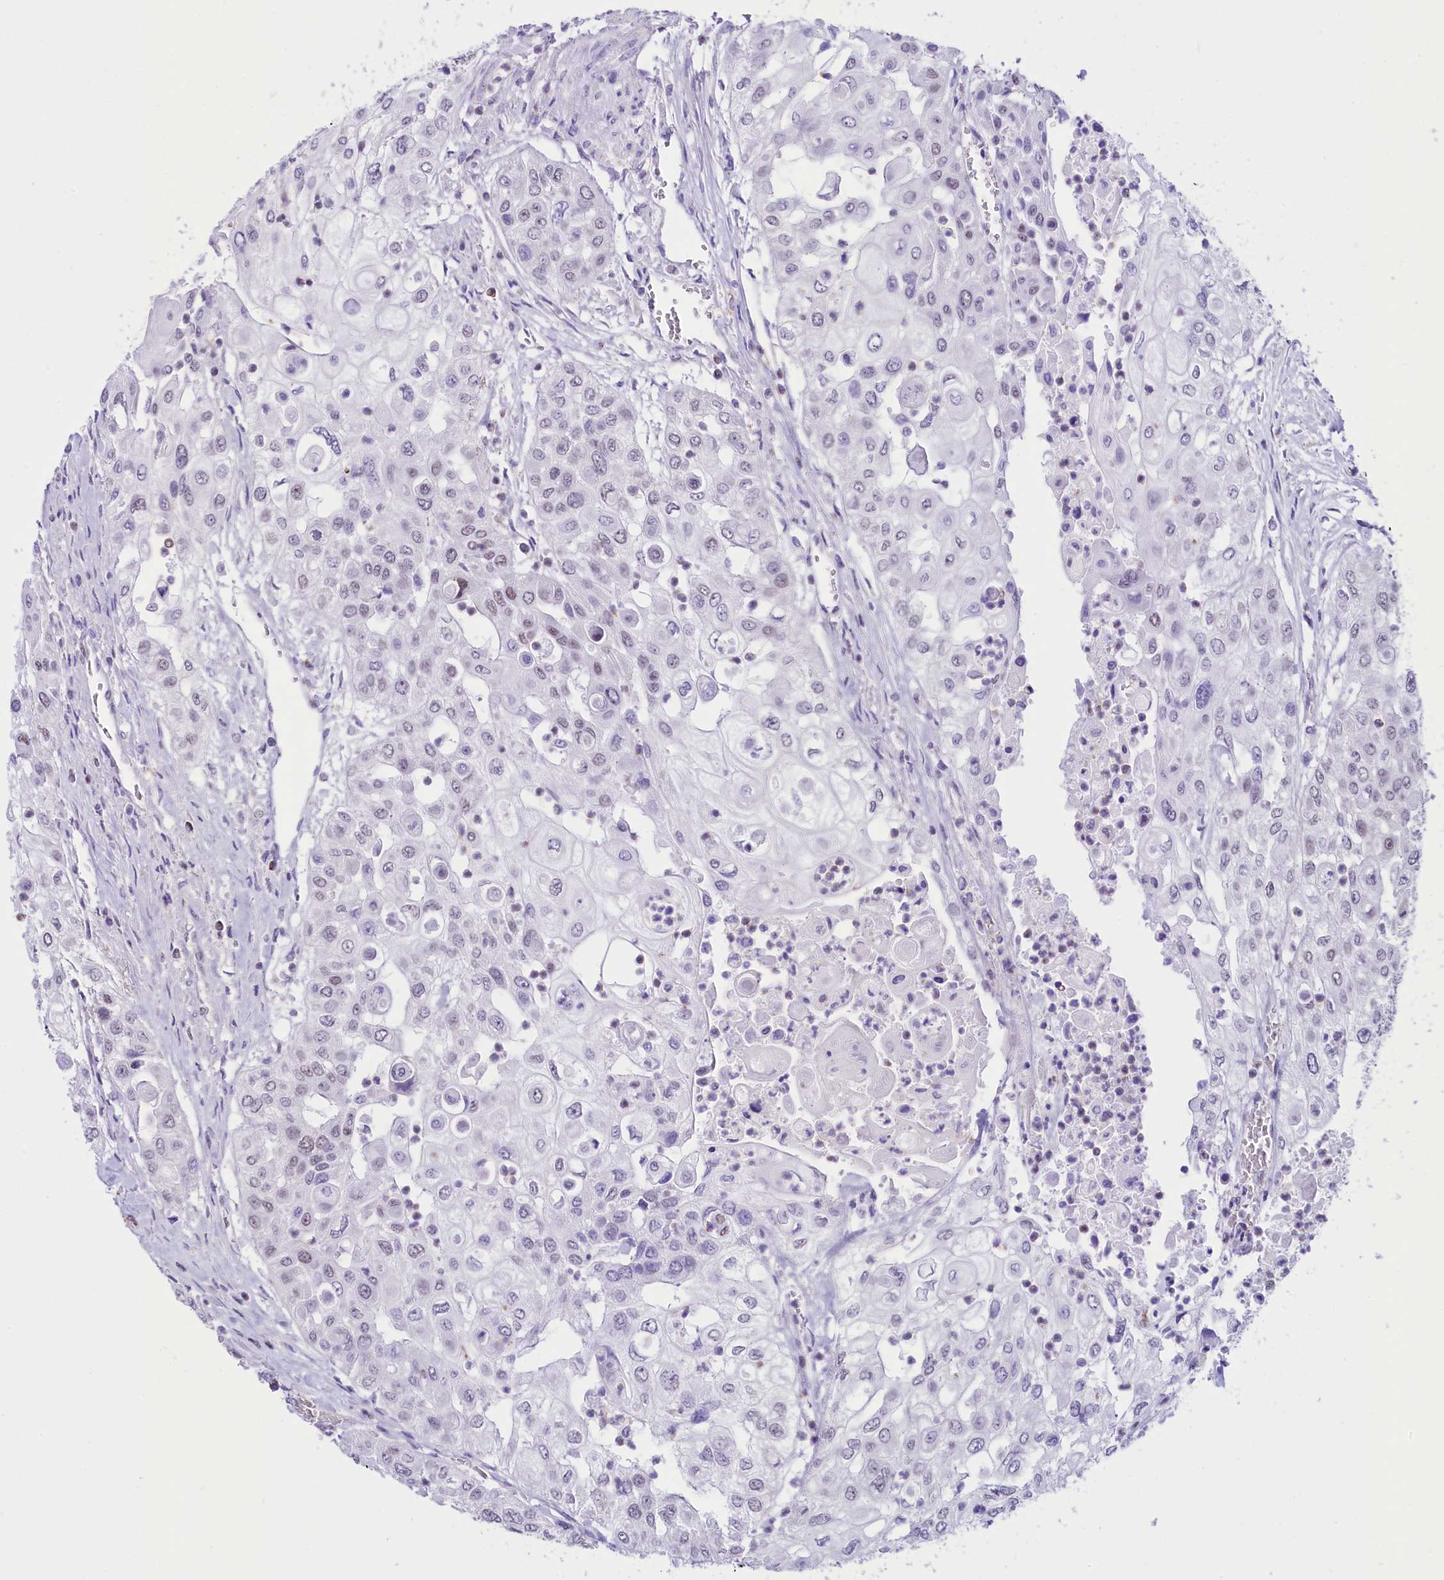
{"staining": {"intensity": "negative", "quantity": "none", "location": "none"}, "tissue": "urothelial cancer", "cell_type": "Tumor cells", "image_type": "cancer", "snomed": [{"axis": "morphology", "description": "Urothelial carcinoma, High grade"}, {"axis": "topography", "description": "Urinary bladder"}], "caption": "Tumor cells show no significant staining in high-grade urothelial carcinoma. Nuclei are stained in blue.", "gene": "RPS6KB1", "patient": {"sex": "female", "age": 79}}